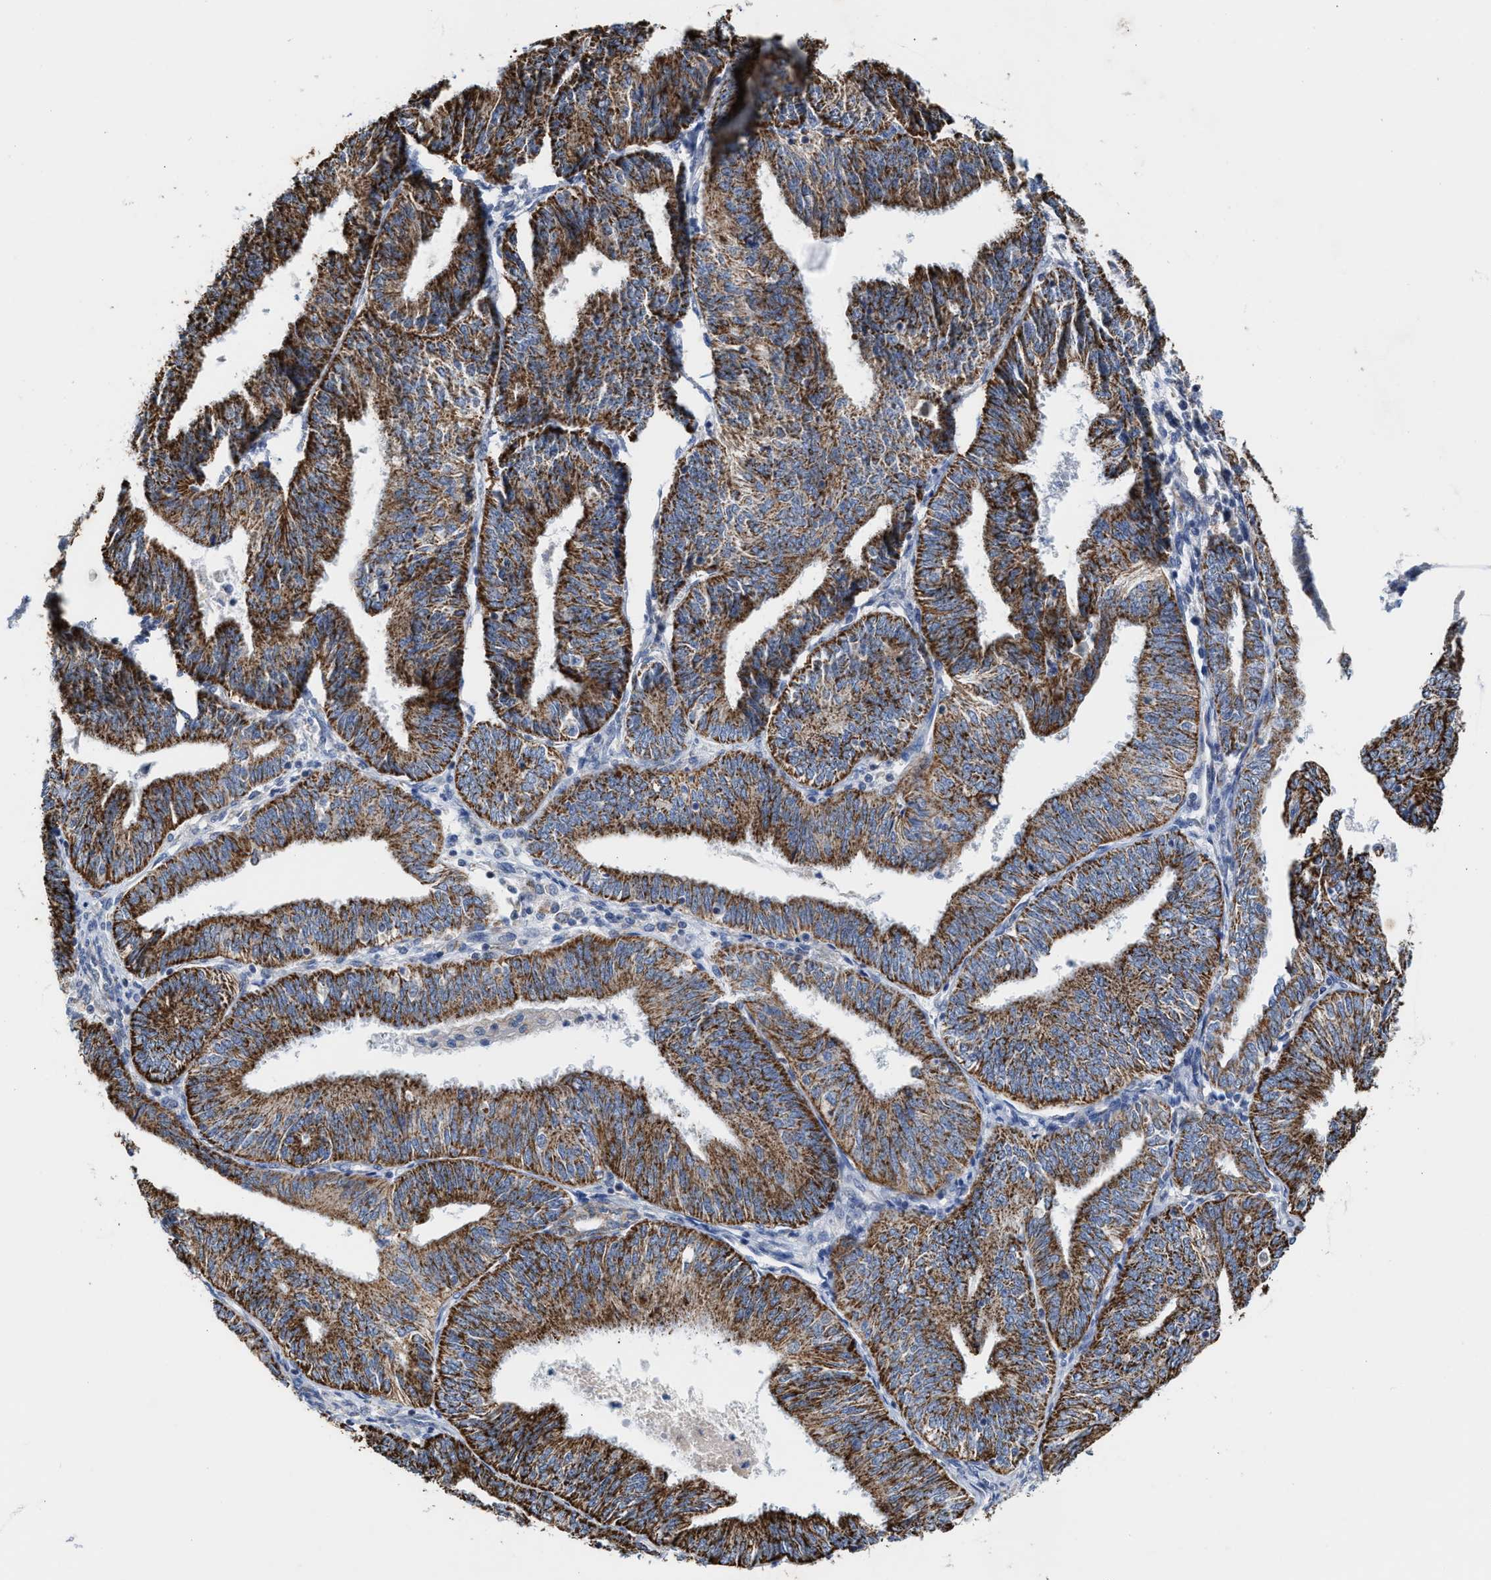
{"staining": {"intensity": "strong", "quantity": ">75%", "location": "cytoplasmic/membranous"}, "tissue": "endometrial cancer", "cell_type": "Tumor cells", "image_type": "cancer", "snomed": [{"axis": "morphology", "description": "Adenocarcinoma, NOS"}, {"axis": "topography", "description": "Endometrium"}], "caption": "A brown stain highlights strong cytoplasmic/membranous expression of a protein in adenocarcinoma (endometrial) tumor cells. The staining was performed using DAB (3,3'-diaminobenzidine) to visualize the protein expression in brown, while the nuclei were stained in blue with hematoxylin (Magnification: 20x).", "gene": "JAG1", "patient": {"sex": "female", "age": 58}}